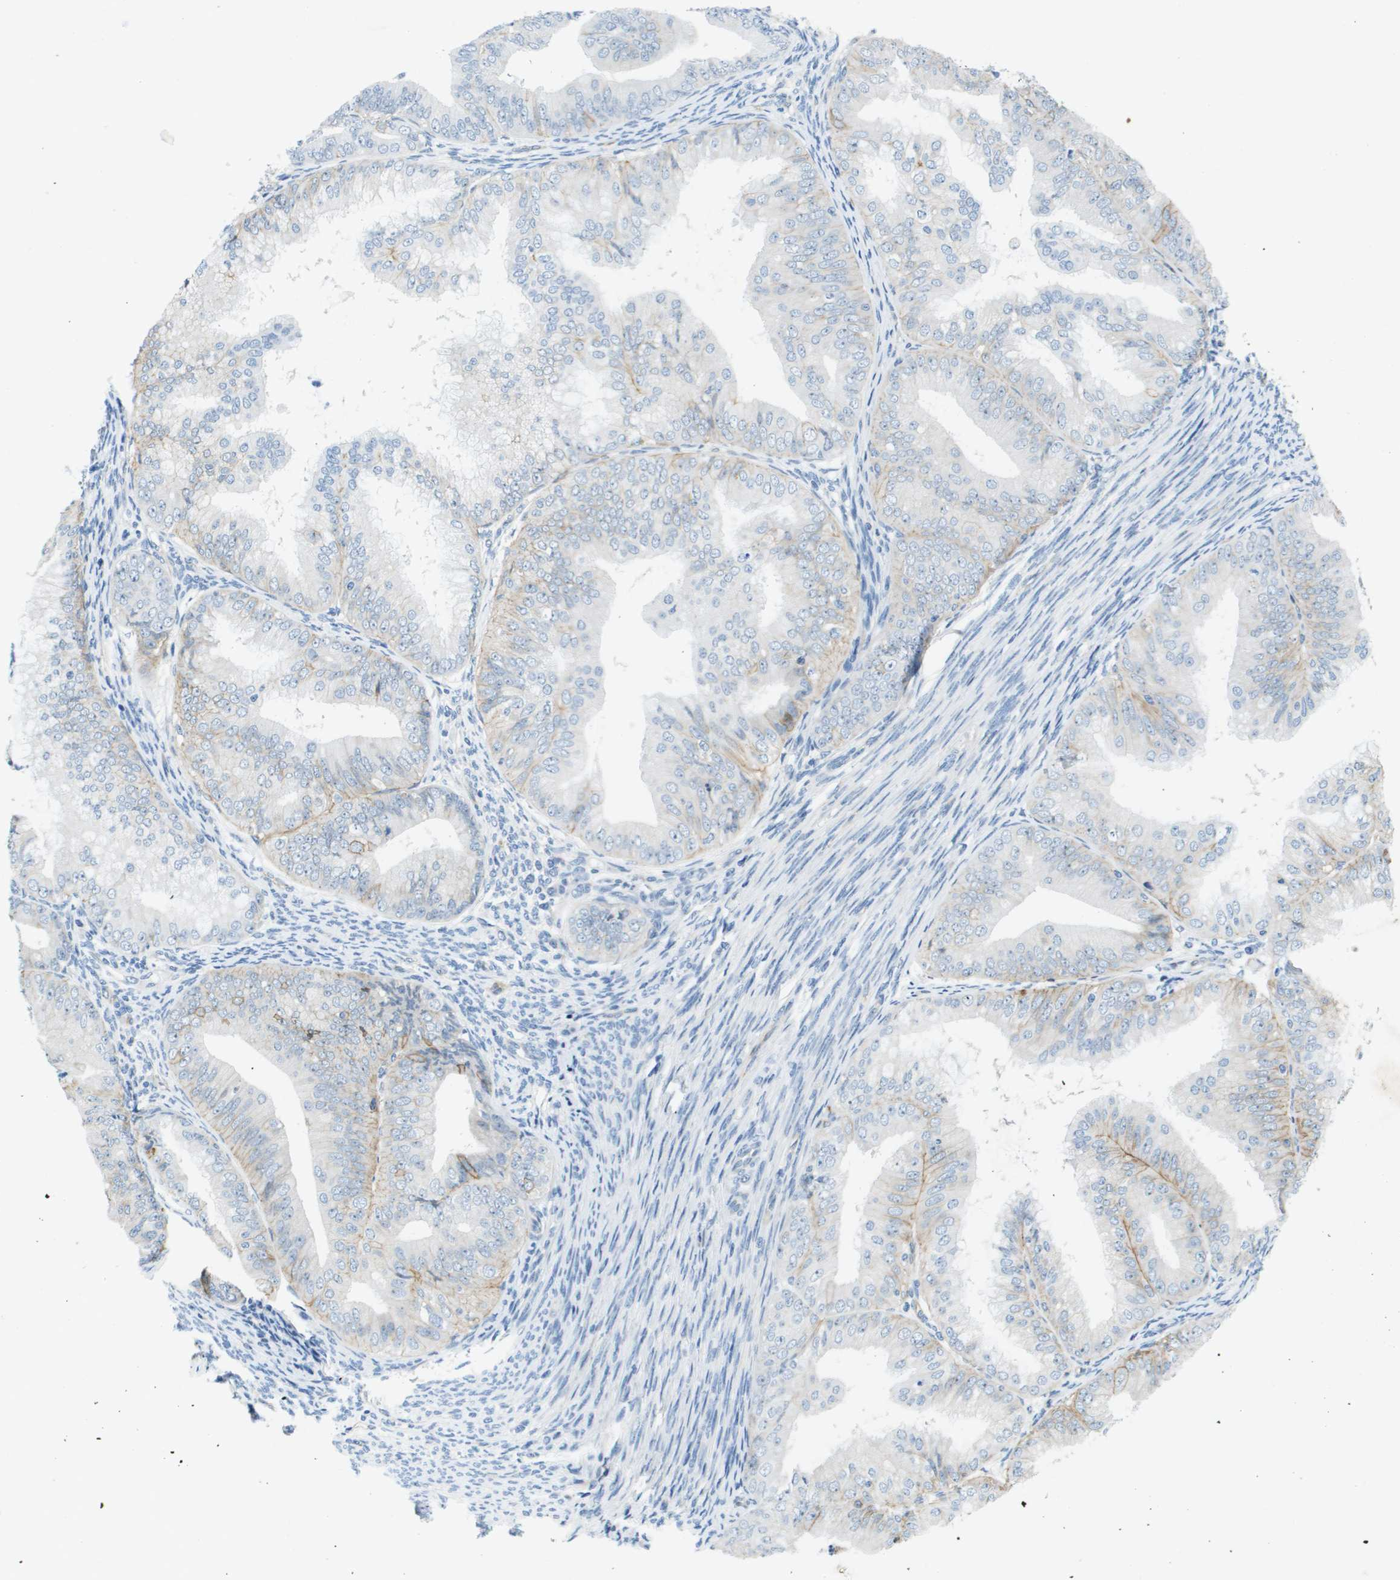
{"staining": {"intensity": "weak", "quantity": "<25%", "location": "cytoplasmic/membranous"}, "tissue": "endometrial cancer", "cell_type": "Tumor cells", "image_type": "cancer", "snomed": [{"axis": "morphology", "description": "Adenocarcinoma, NOS"}, {"axis": "topography", "description": "Endometrium"}], "caption": "Endometrial adenocarcinoma was stained to show a protein in brown. There is no significant expression in tumor cells.", "gene": "ITGA6", "patient": {"sex": "female", "age": 63}}